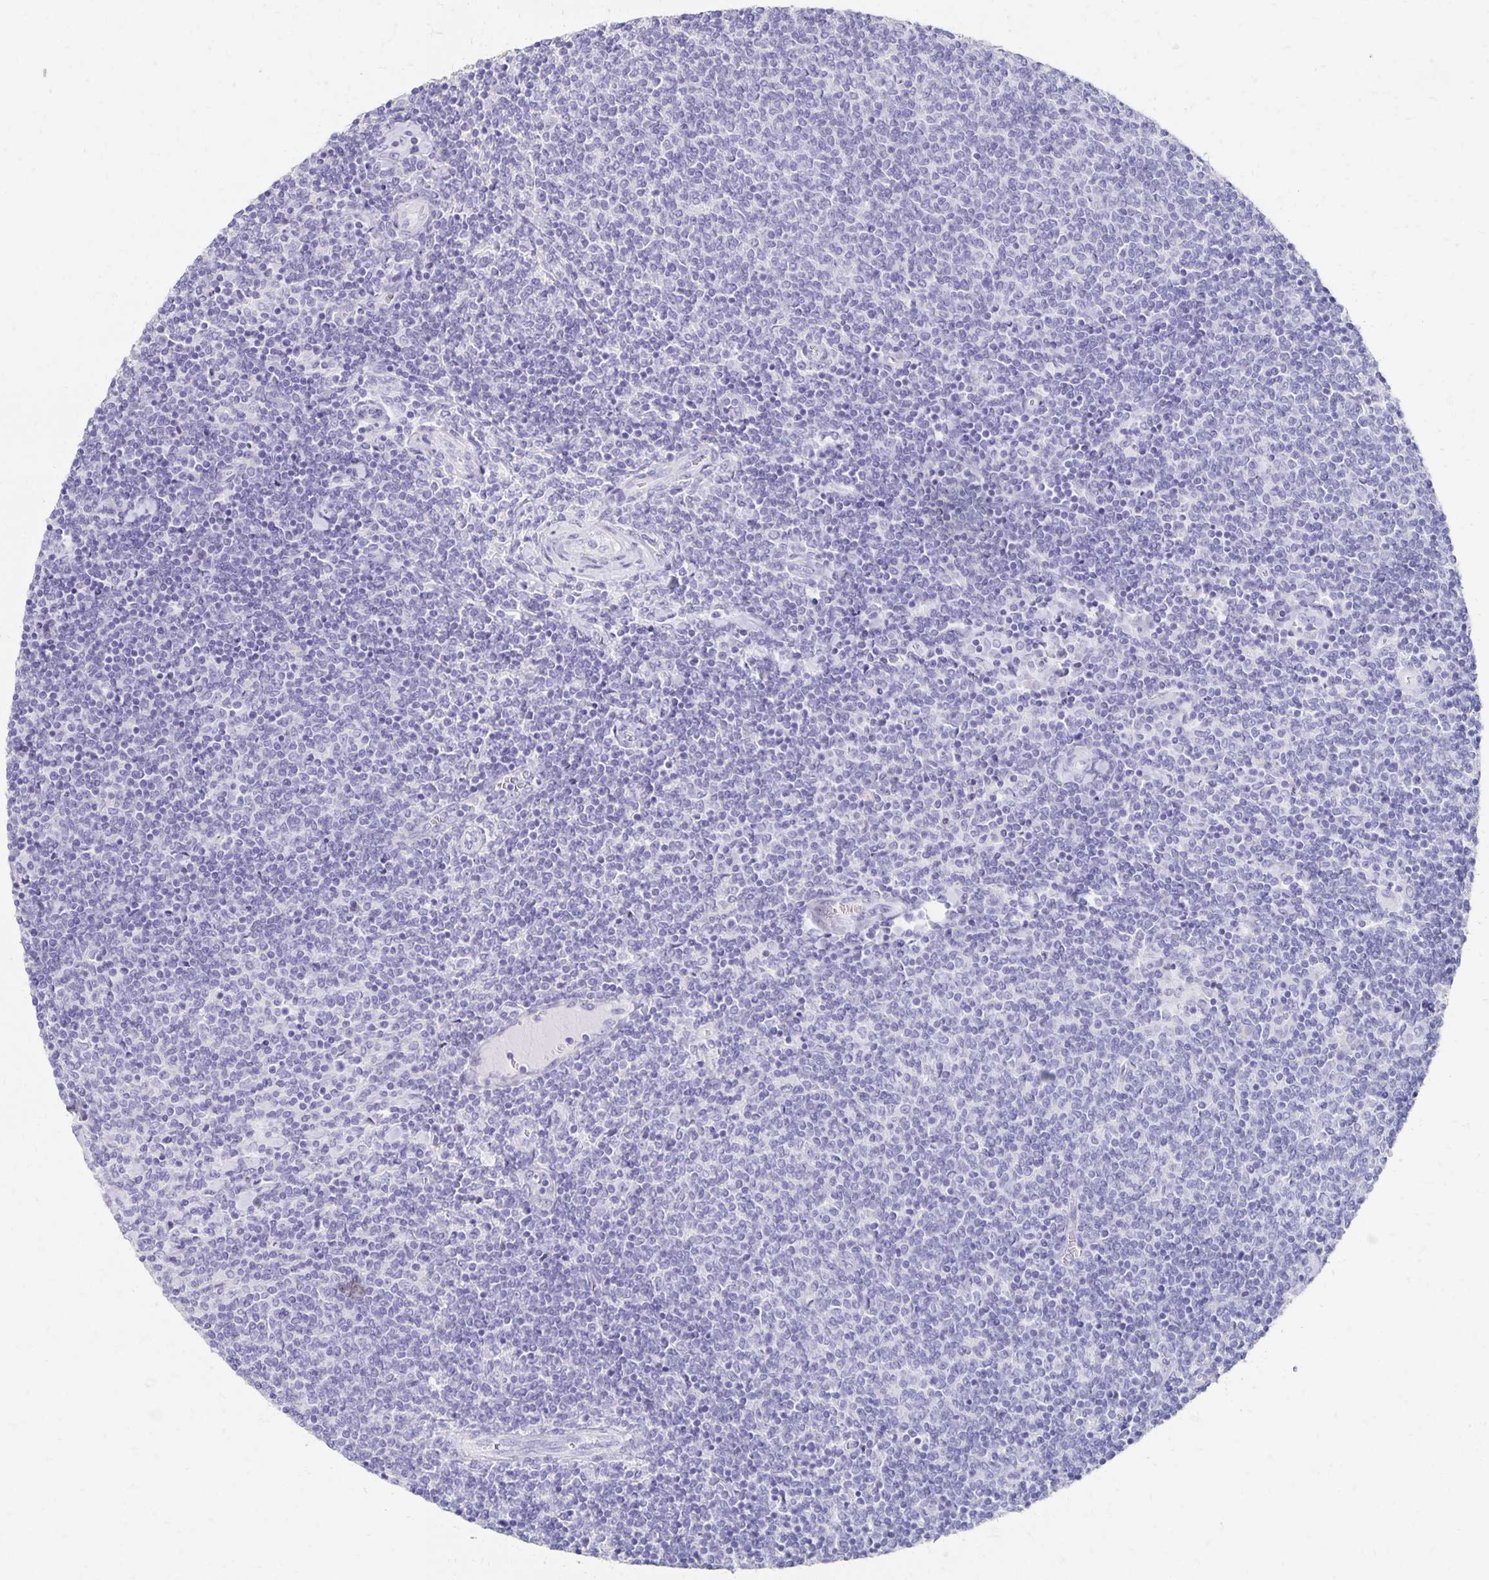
{"staining": {"intensity": "negative", "quantity": "none", "location": "none"}, "tissue": "lymphoma", "cell_type": "Tumor cells", "image_type": "cancer", "snomed": [{"axis": "morphology", "description": "Malignant lymphoma, non-Hodgkin's type, Low grade"}, {"axis": "topography", "description": "Lymph node"}], "caption": "Malignant lymphoma, non-Hodgkin's type (low-grade) was stained to show a protein in brown. There is no significant staining in tumor cells.", "gene": "DYNLT4", "patient": {"sex": "male", "age": 52}}